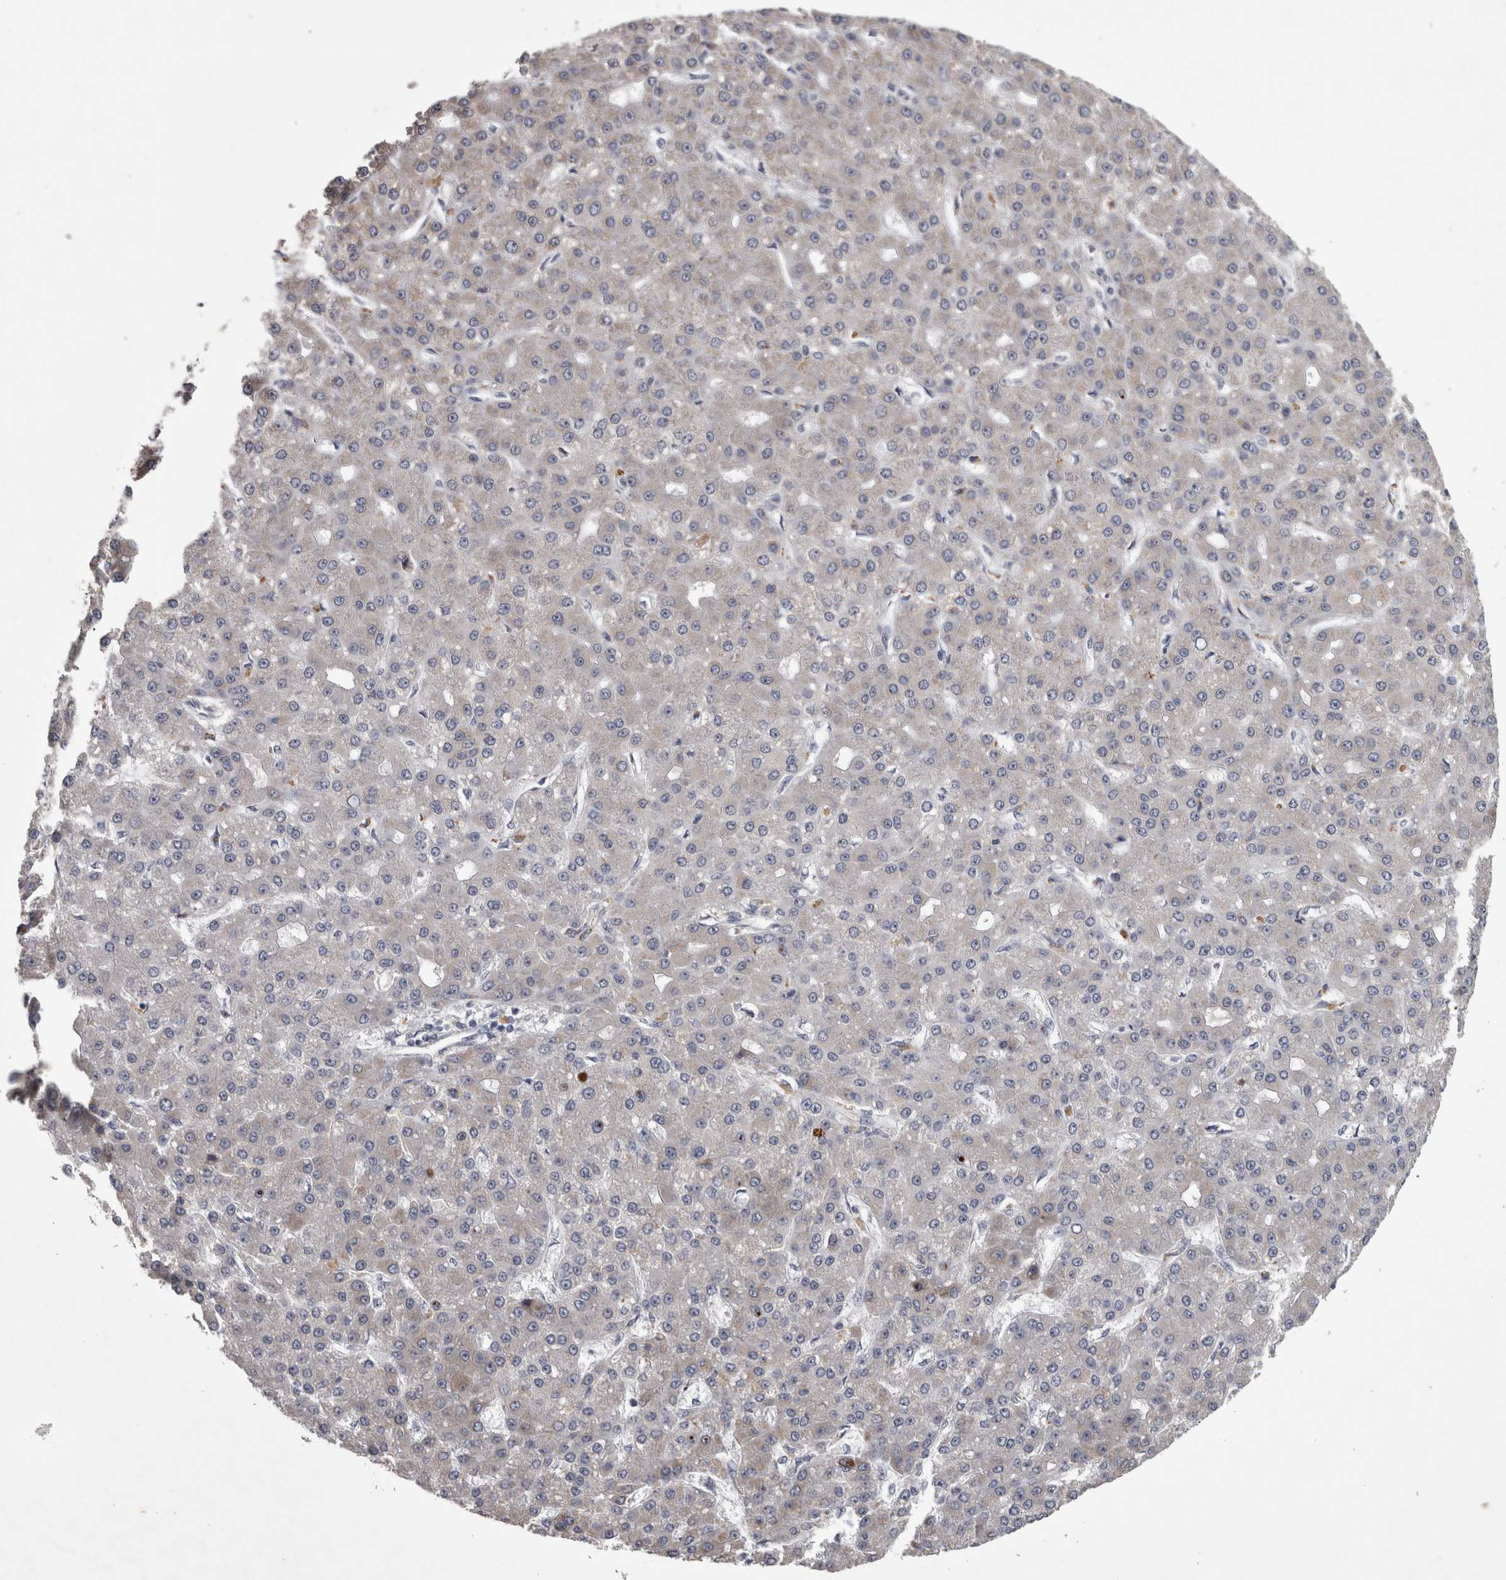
{"staining": {"intensity": "weak", "quantity": "25%-75%", "location": "cytoplasmic/membranous"}, "tissue": "liver cancer", "cell_type": "Tumor cells", "image_type": "cancer", "snomed": [{"axis": "morphology", "description": "Carcinoma, Hepatocellular, NOS"}, {"axis": "topography", "description": "Liver"}], "caption": "Immunohistochemistry micrograph of neoplastic tissue: human hepatocellular carcinoma (liver) stained using immunohistochemistry (IHC) reveals low levels of weak protein expression localized specifically in the cytoplasmic/membranous of tumor cells, appearing as a cytoplasmic/membranous brown color.", "gene": "DBT", "patient": {"sex": "male", "age": 67}}